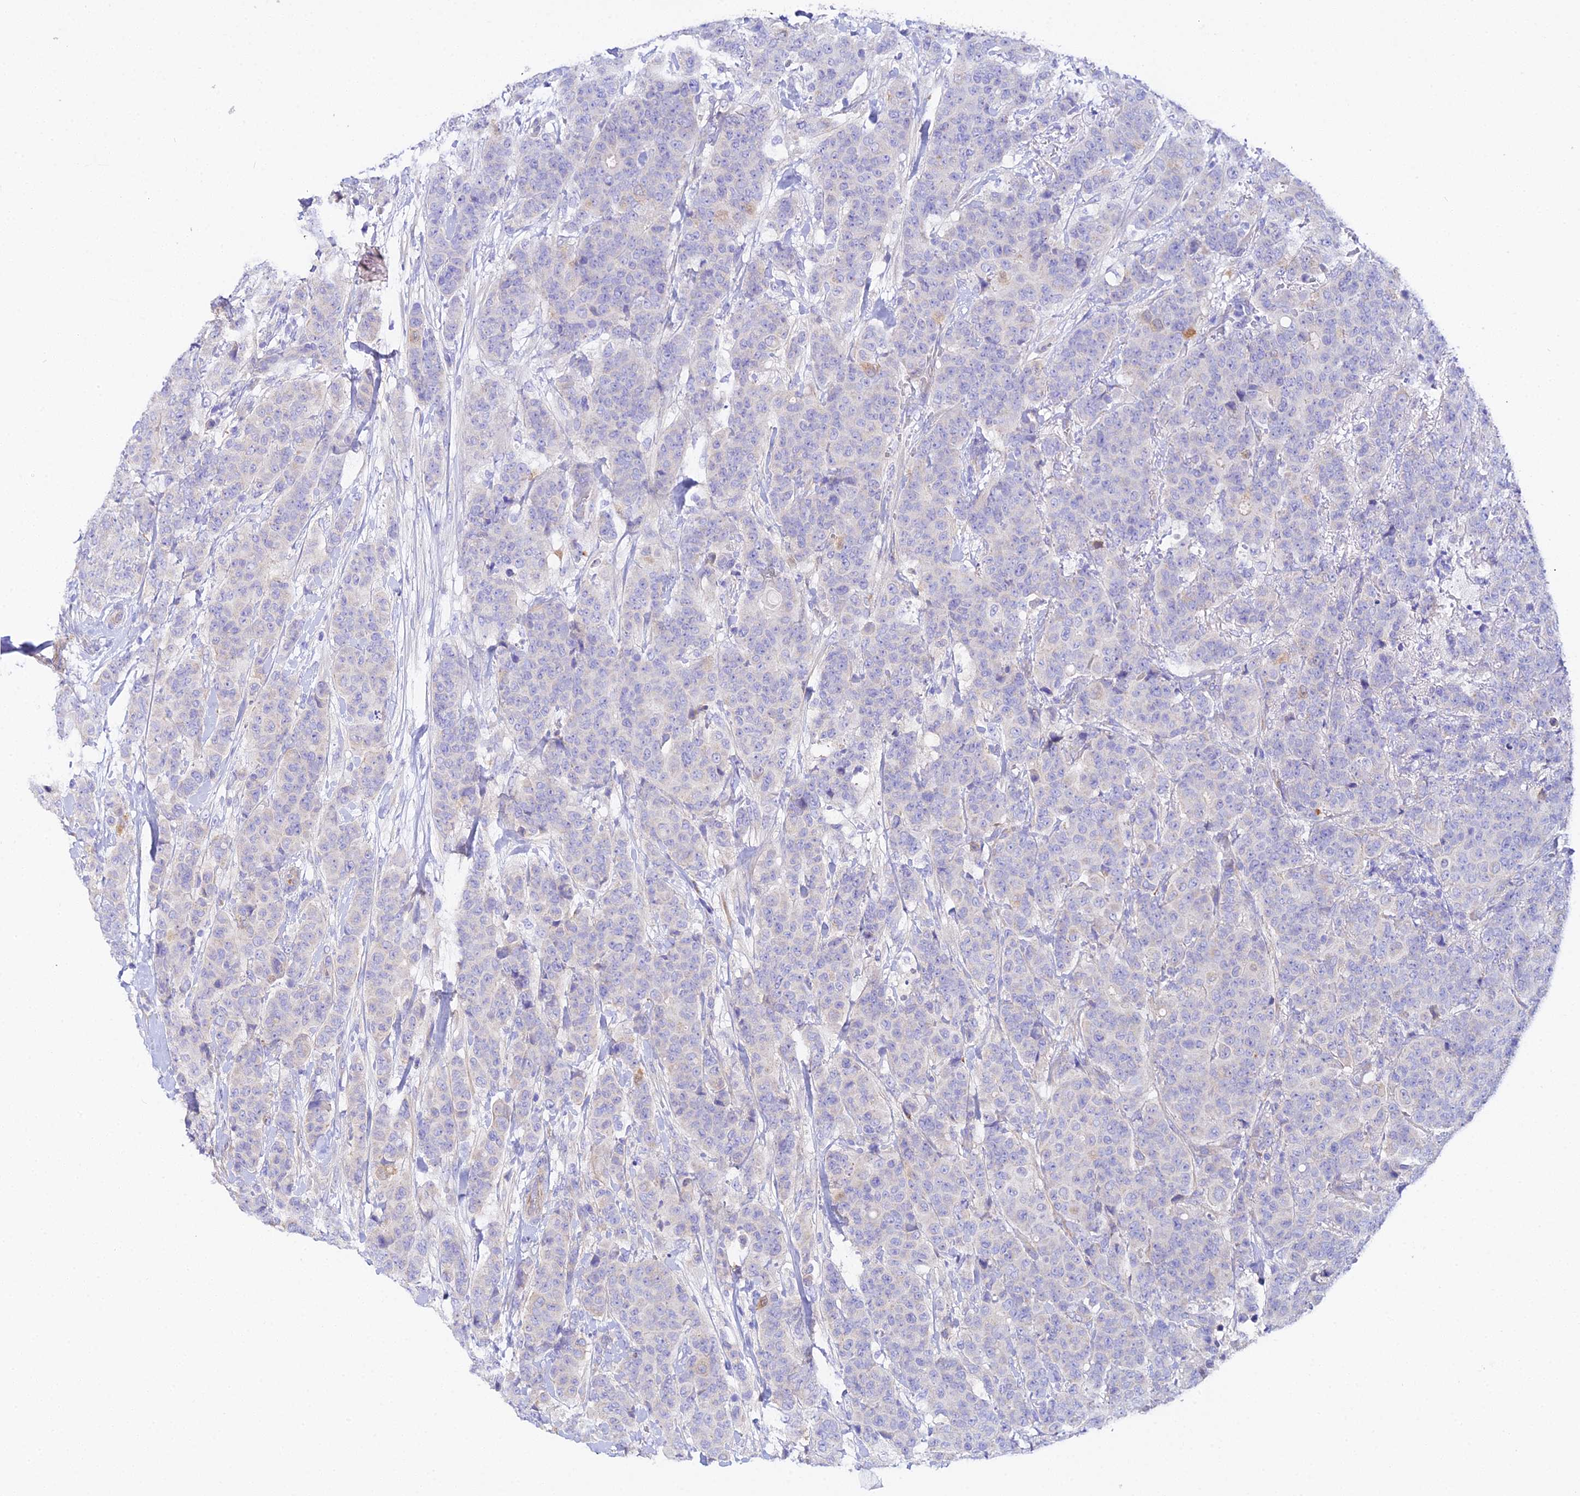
{"staining": {"intensity": "negative", "quantity": "none", "location": "none"}, "tissue": "breast cancer", "cell_type": "Tumor cells", "image_type": "cancer", "snomed": [{"axis": "morphology", "description": "Duct carcinoma"}, {"axis": "topography", "description": "Breast"}], "caption": "The image shows no staining of tumor cells in breast cancer (invasive ductal carcinoma). The staining is performed using DAB brown chromogen with nuclei counter-stained in using hematoxylin.", "gene": "CFAP45", "patient": {"sex": "female", "age": 40}}